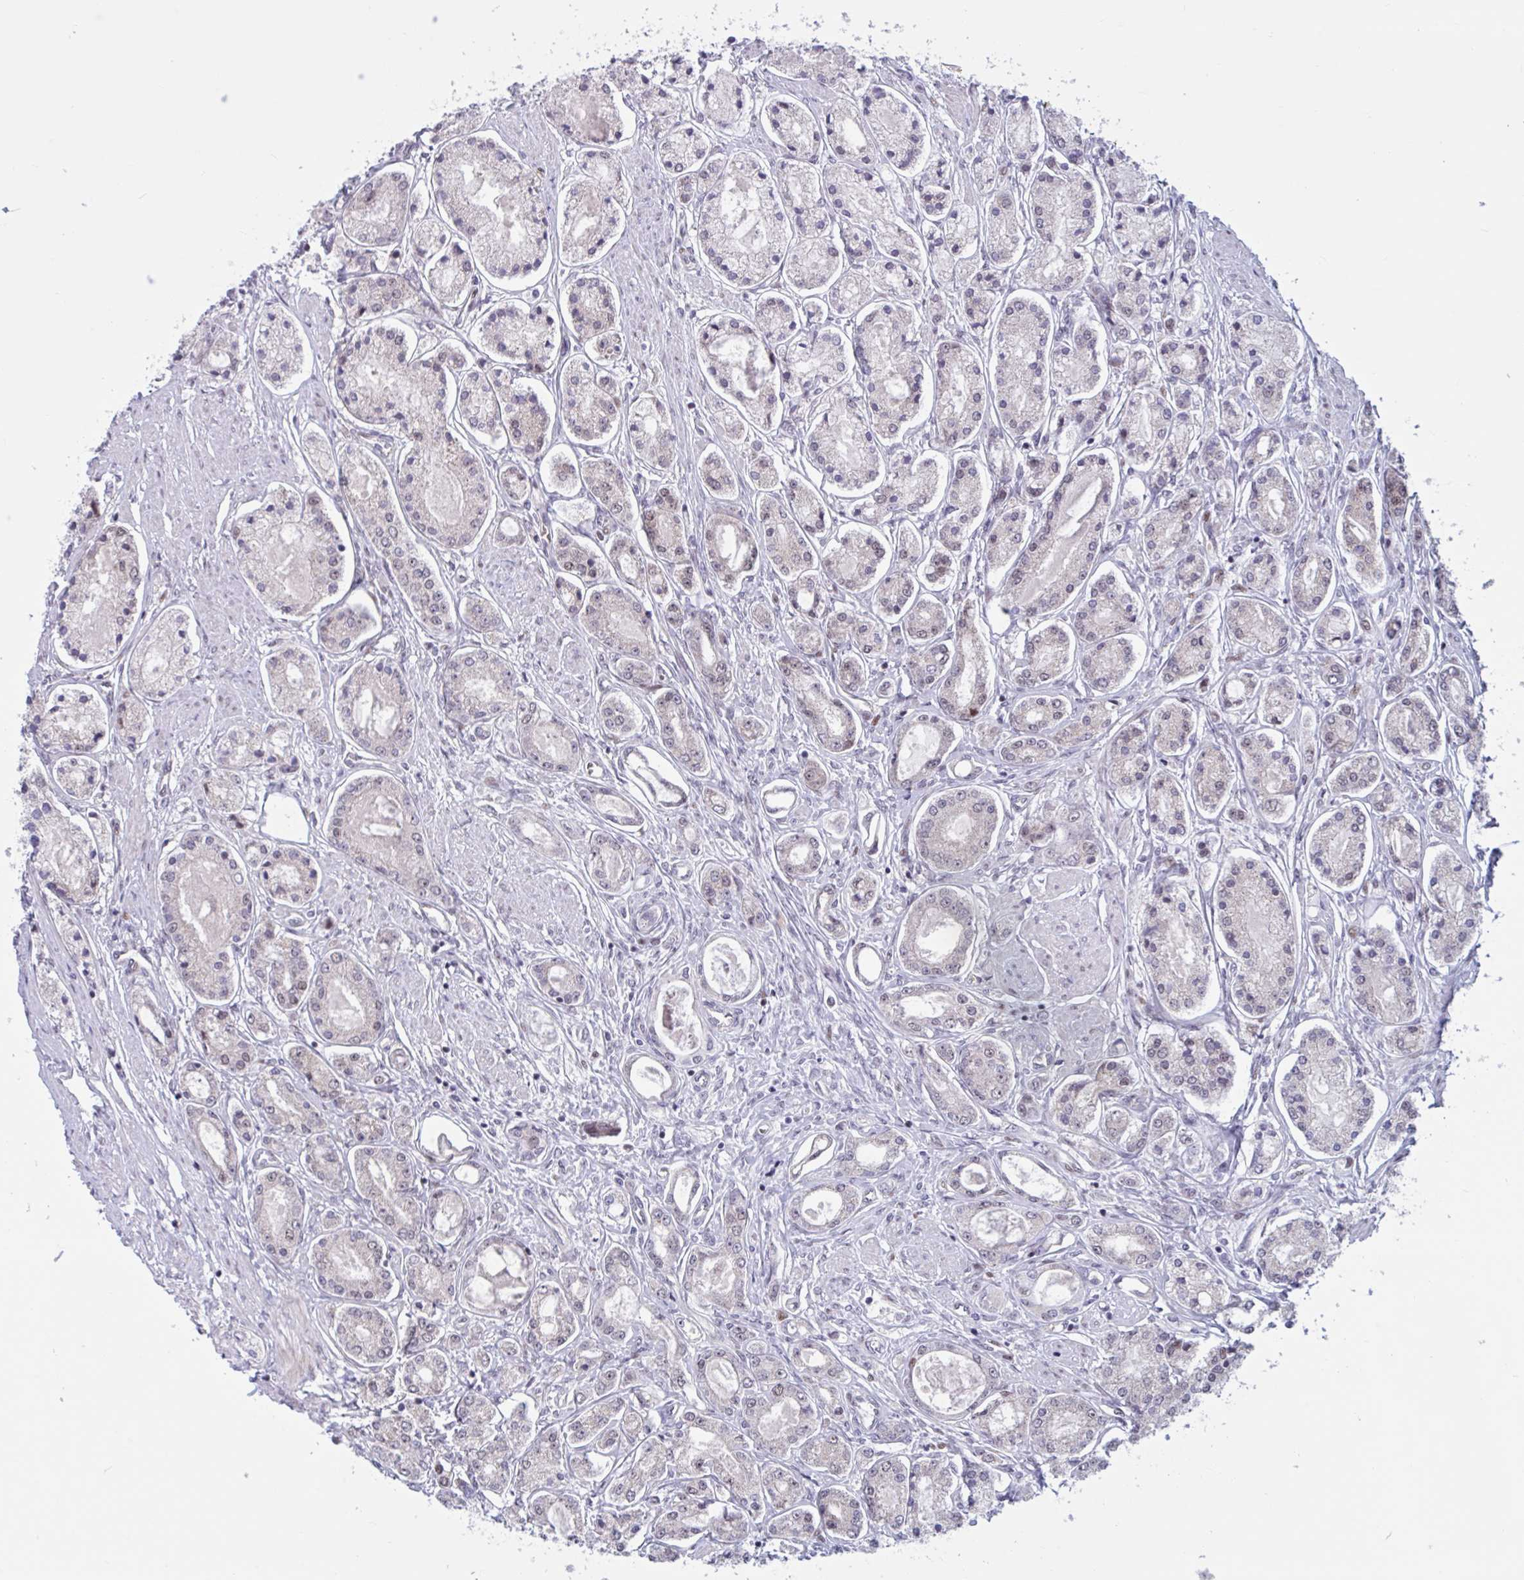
{"staining": {"intensity": "weak", "quantity": "<25%", "location": "nuclear"}, "tissue": "prostate cancer", "cell_type": "Tumor cells", "image_type": "cancer", "snomed": [{"axis": "morphology", "description": "Adenocarcinoma, High grade"}, {"axis": "topography", "description": "Prostate"}], "caption": "Image shows no significant protein positivity in tumor cells of prostate cancer (high-grade adenocarcinoma). (DAB (3,3'-diaminobenzidine) IHC, high magnification).", "gene": "RBL1", "patient": {"sex": "male", "age": 66}}